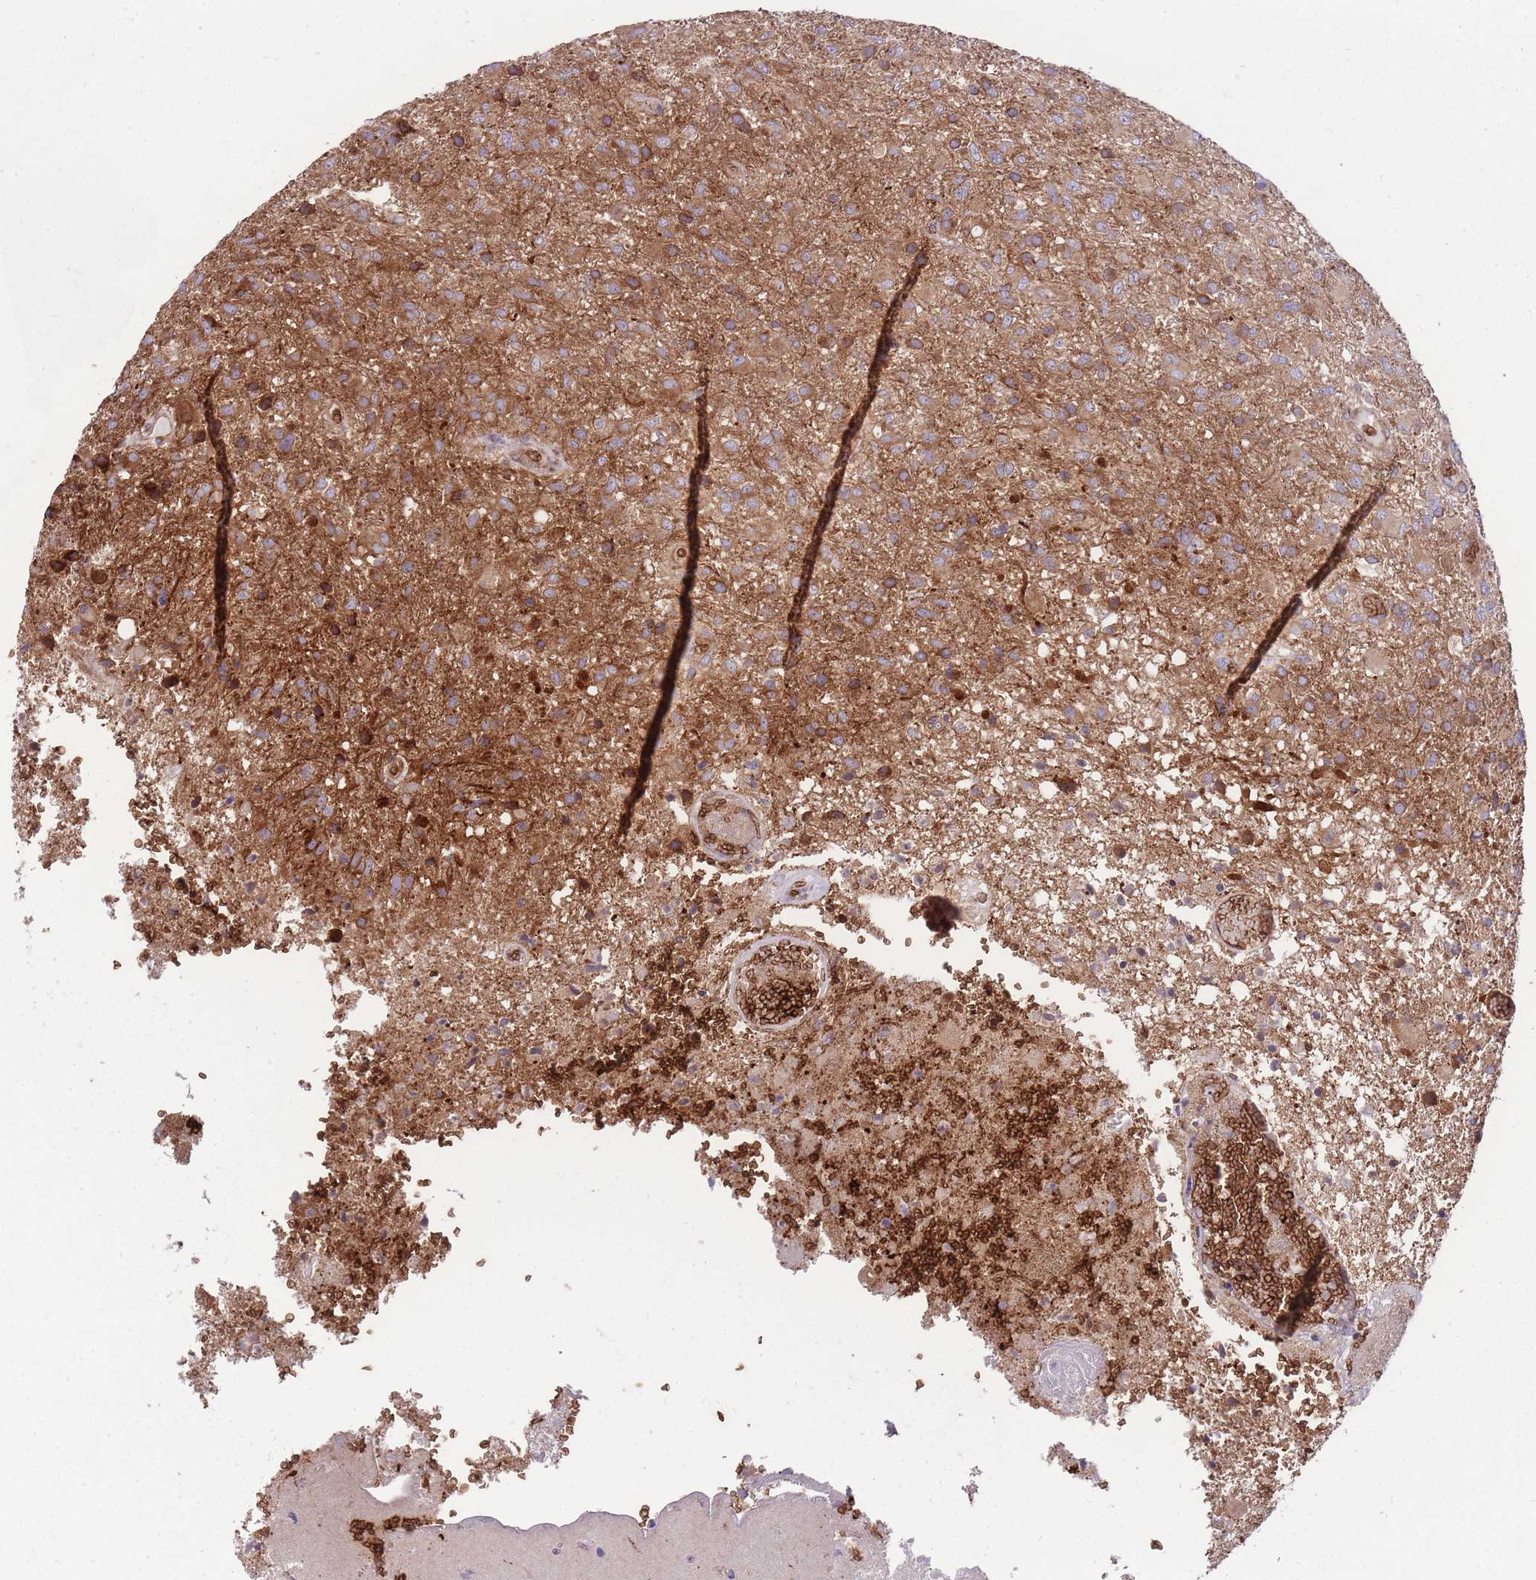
{"staining": {"intensity": "moderate", "quantity": ">75%", "location": "cytoplasmic/membranous"}, "tissue": "glioma", "cell_type": "Tumor cells", "image_type": "cancer", "snomed": [{"axis": "morphology", "description": "Glioma, malignant, High grade"}, {"axis": "topography", "description": "Brain"}], "caption": "Malignant glioma (high-grade) stained with immunohistochemistry (IHC) shows moderate cytoplasmic/membranous expression in approximately >75% of tumor cells.", "gene": "ANKRD10", "patient": {"sex": "female", "age": 74}}